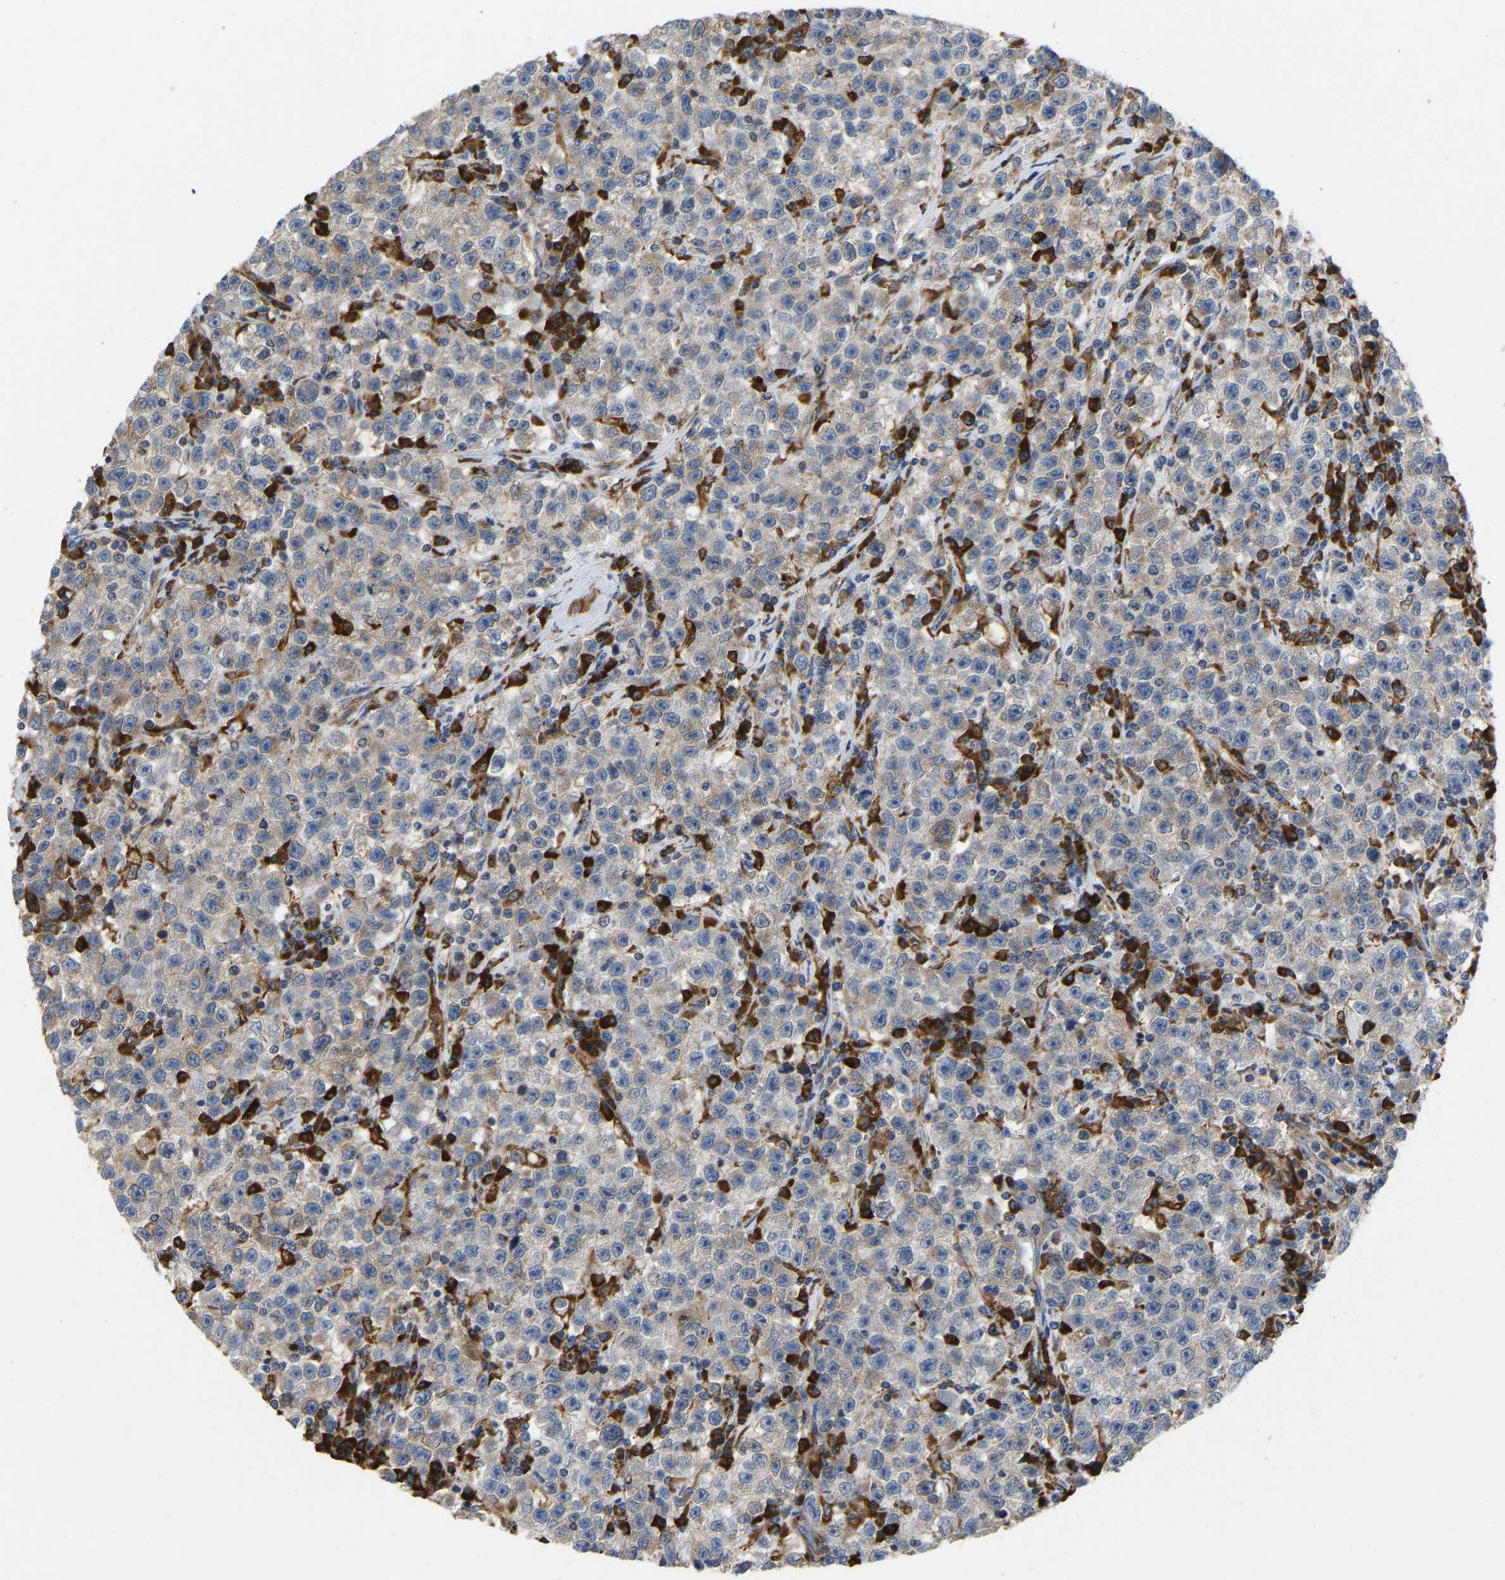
{"staining": {"intensity": "negative", "quantity": "none", "location": "none"}, "tissue": "testis cancer", "cell_type": "Tumor cells", "image_type": "cancer", "snomed": [{"axis": "morphology", "description": "Seminoma, NOS"}, {"axis": "topography", "description": "Testis"}], "caption": "This histopathology image is of testis seminoma stained with immunohistochemistry (IHC) to label a protein in brown with the nuclei are counter-stained blue. There is no expression in tumor cells.", "gene": "P4HB", "patient": {"sex": "male", "age": 22}}